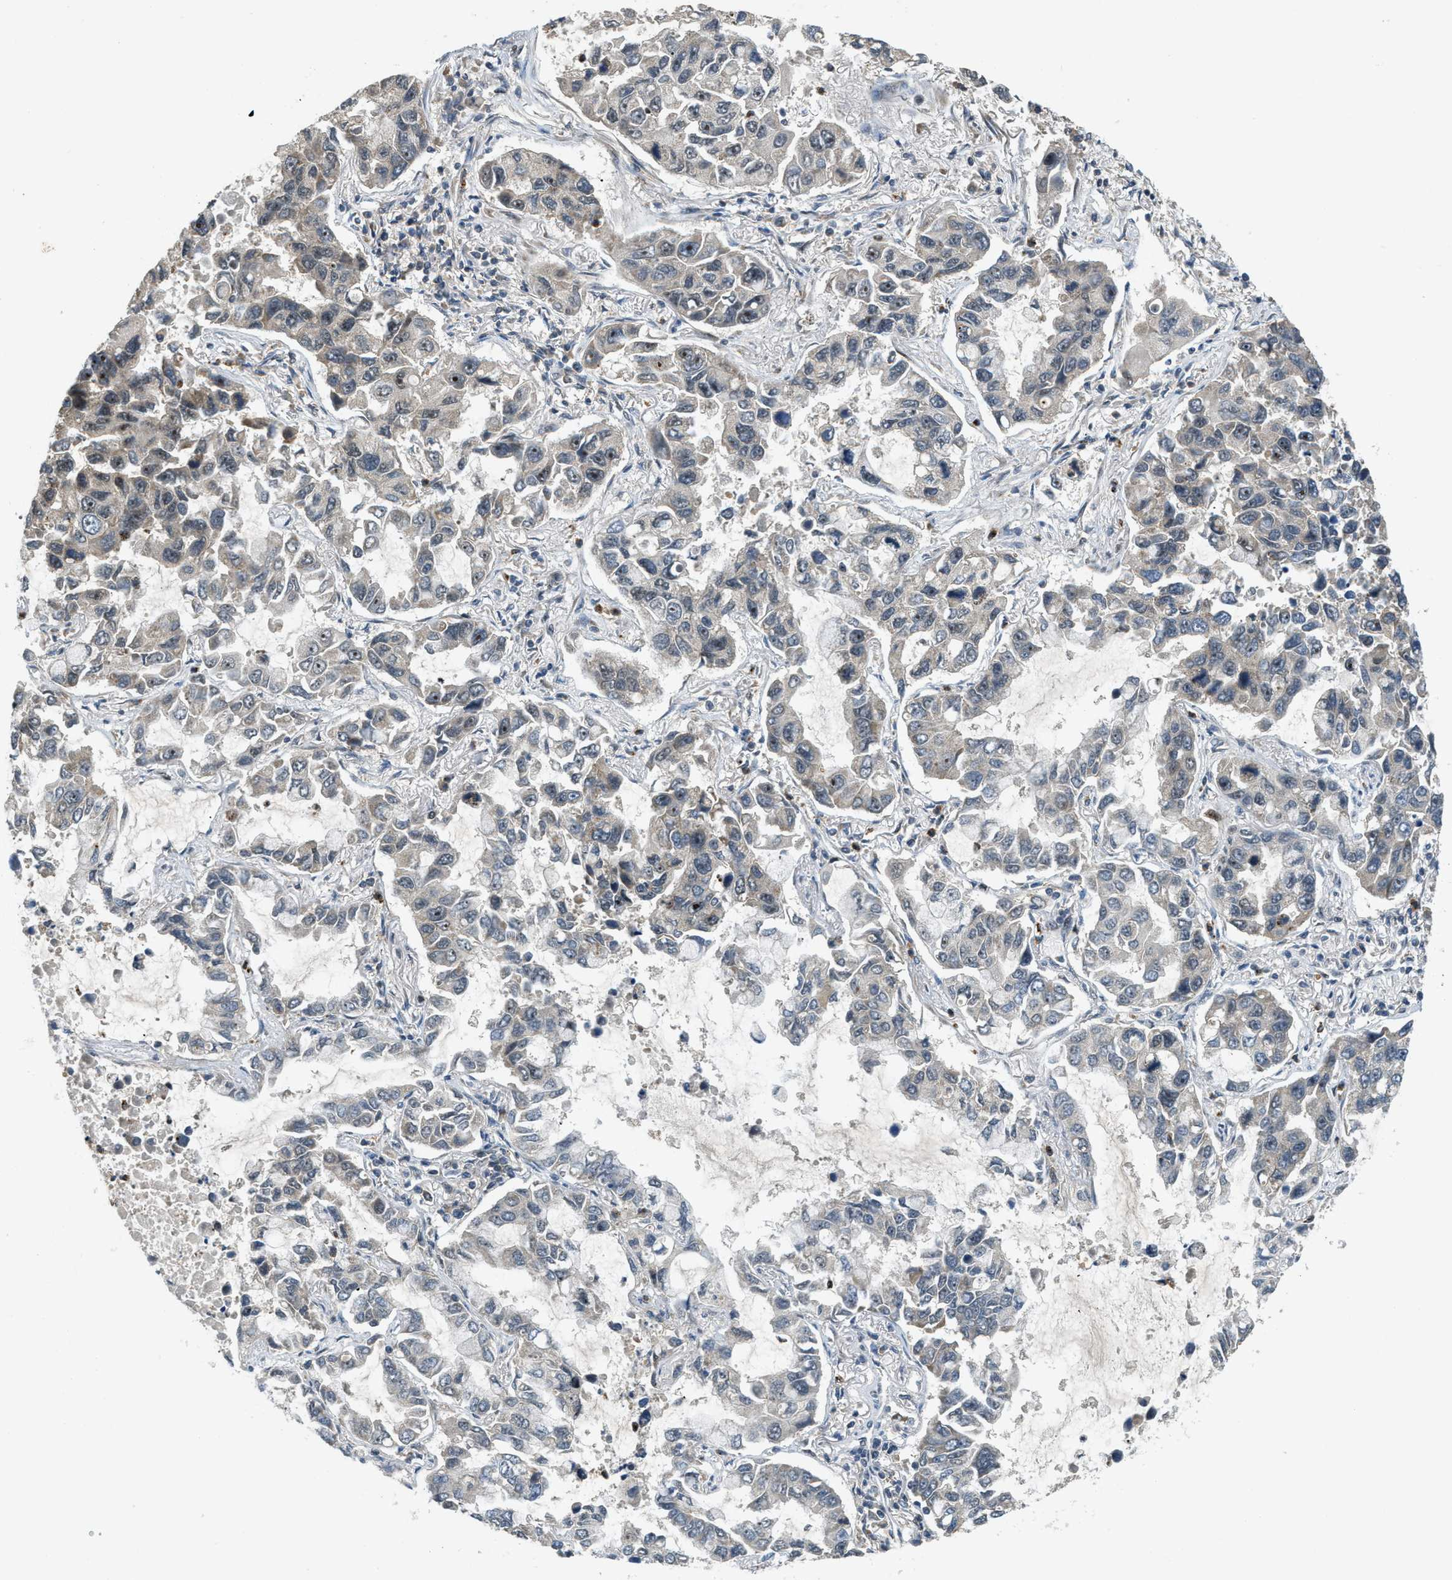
{"staining": {"intensity": "negative", "quantity": "none", "location": "none"}, "tissue": "lung cancer", "cell_type": "Tumor cells", "image_type": "cancer", "snomed": [{"axis": "morphology", "description": "Adenocarcinoma, NOS"}, {"axis": "topography", "description": "Lung"}], "caption": "Protein analysis of lung cancer (adenocarcinoma) reveals no significant positivity in tumor cells.", "gene": "TRAPPC14", "patient": {"sex": "male", "age": 64}}